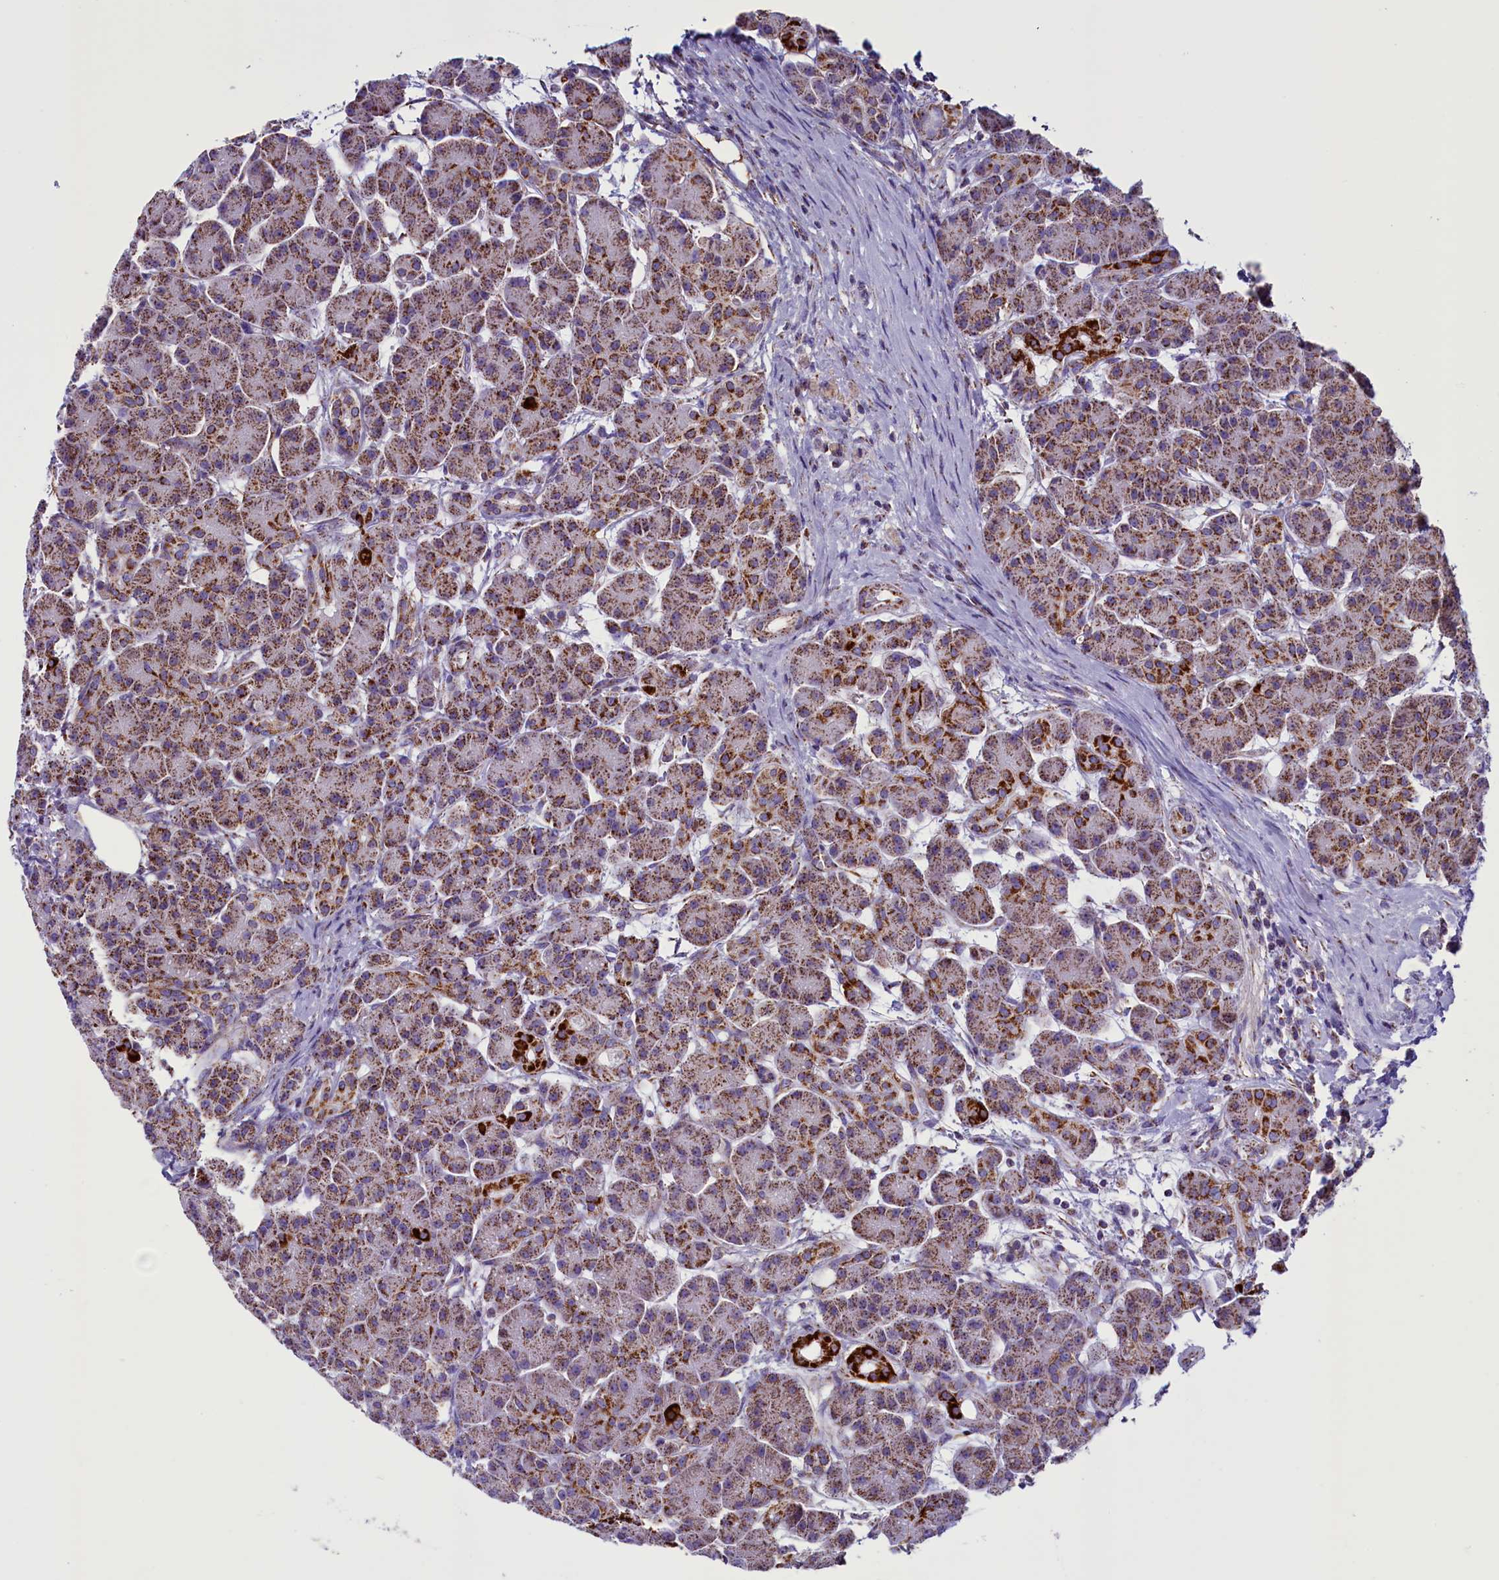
{"staining": {"intensity": "moderate", "quantity": ">75%", "location": "cytoplasmic/membranous"}, "tissue": "pancreas", "cell_type": "Exocrine glandular cells", "image_type": "normal", "snomed": [{"axis": "morphology", "description": "Normal tissue, NOS"}, {"axis": "topography", "description": "Pancreas"}], "caption": "This image displays immunohistochemistry (IHC) staining of benign pancreas, with medium moderate cytoplasmic/membranous positivity in approximately >75% of exocrine glandular cells.", "gene": "ICA1L", "patient": {"sex": "male", "age": 63}}